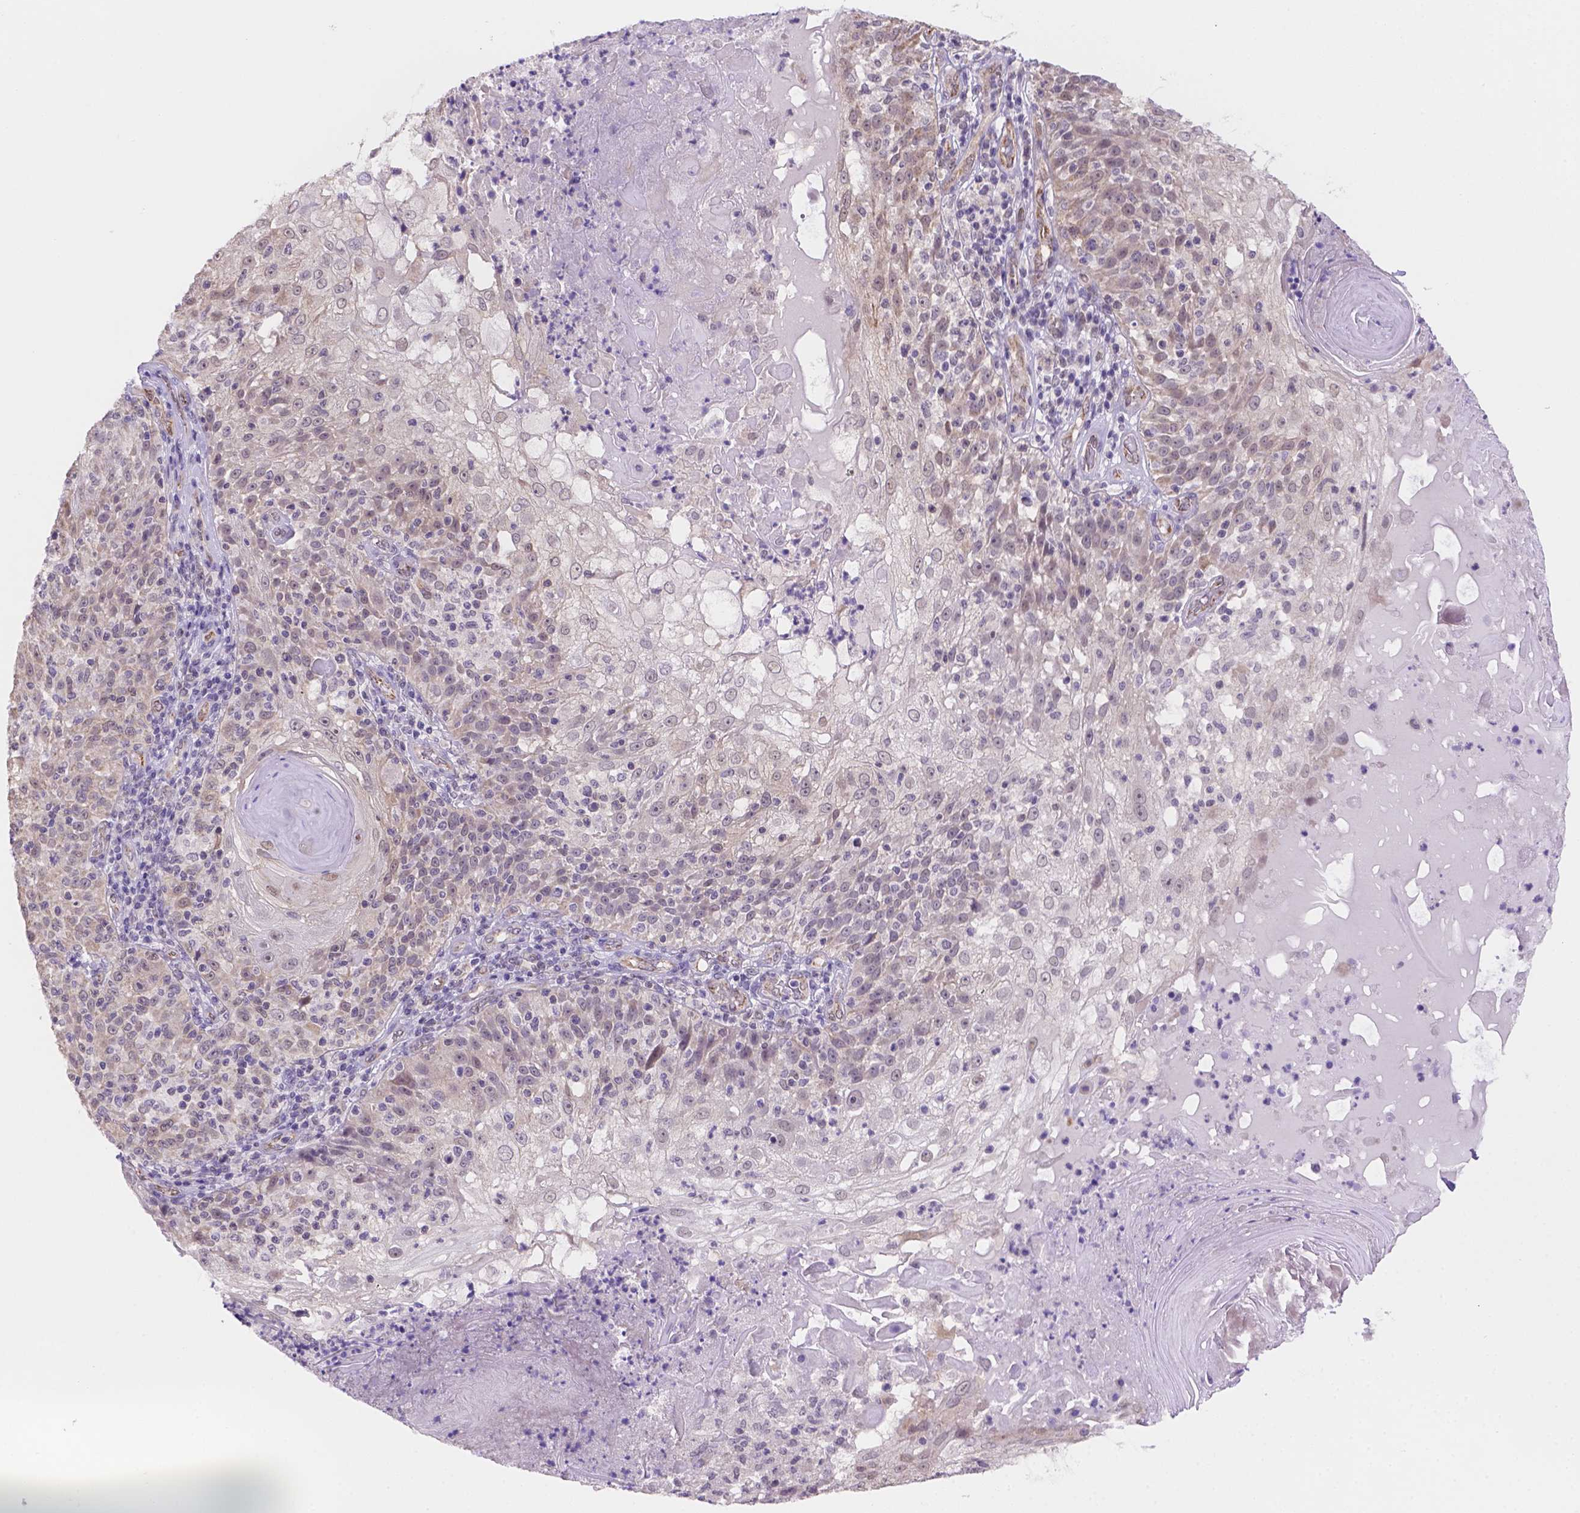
{"staining": {"intensity": "negative", "quantity": "none", "location": "none"}, "tissue": "skin cancer", "cell_type": "Tumor cells", "image_type": "cancer", "snomed": [{"axis": "morphology", "description": "Normal tissue, NOS"}, {"axis": "morphology", "description": "Squamous cell carcinoma, NOS"}, {"axis": "topography", "description": "Skin"}], "caption": "Tumor cells are negative for protein expression in human skin squamous cell carcinoma.", "gene": "NXPE2", "patient": {"sex": "female", "age": 83}}